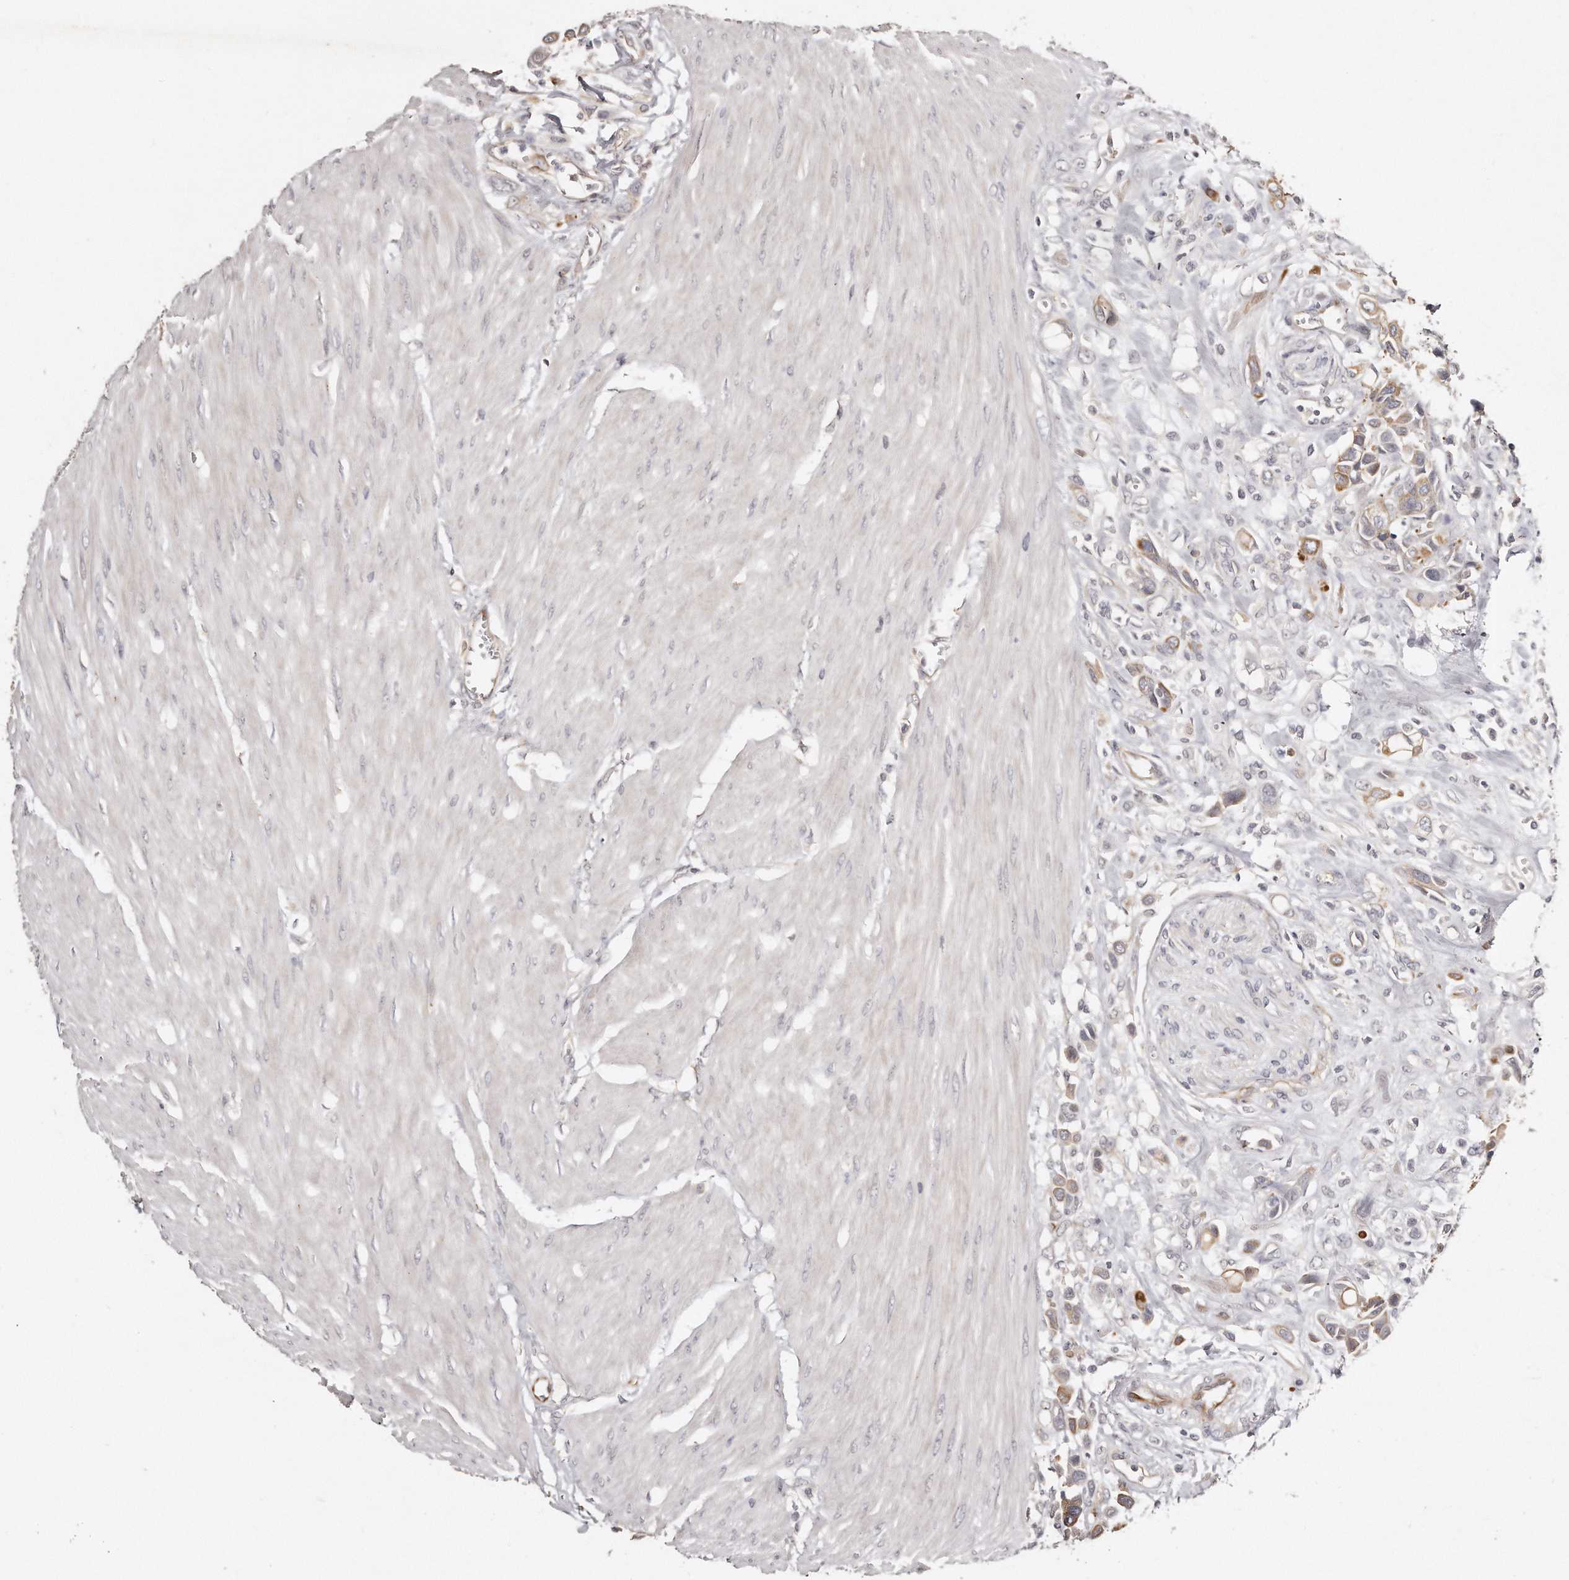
{"staining": {"intensity": "weak", "quantity": "25%-75%", "location": "cytoplasmic/membranous"}, "tissue": "urothelial cancer", "cell_type": "Tumor cells", "image_type": "cancer", "snomed": [{"axis": "morphology", "description": "Urothelial carcinoma, High grade"}, {"axis": "topography", "description": "Urinary bladder"}], "caption": "High-grade urothelial carcinoma stained with a brown dye shows weak cytoplasmic/membranous positive staining in approximately 25%-75% of tumor cells.", "gene": "ZYG11A", "patient": {"sex": "male", "age": 50}}